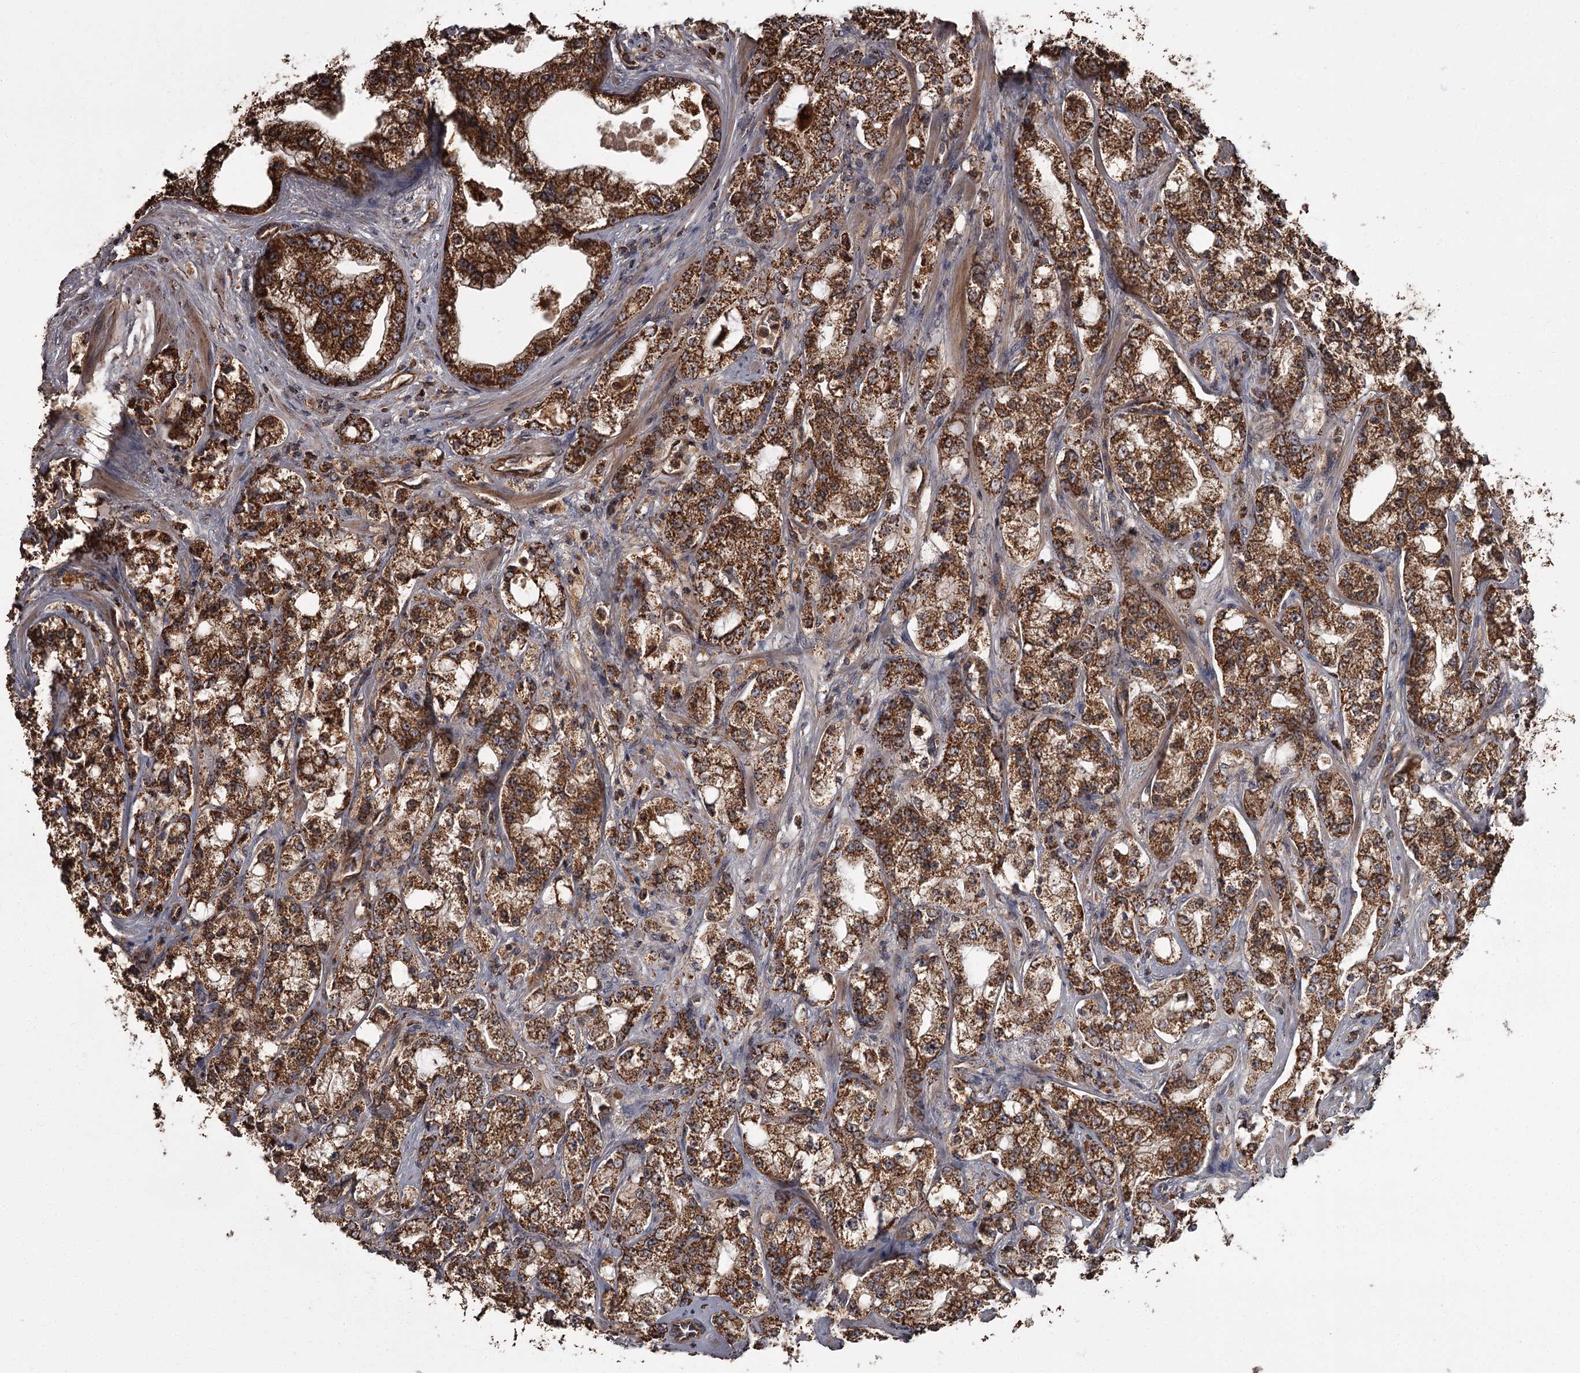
{"staining": {"intensity": "strong", "quantity": ">75%", "location": "cytoplasmic/membranous"}, "tissue": "prostate cancer", "cell_type": "Tumor cells", "image_type": "cancer", "snomed": [{"axis": "morphology", "description": "Adenocarcinoma, High grade"}, {"axis": "topography", "description": "Prostate"}], "caption": "Prostate cancer (adenocarcinoma (high-grade)) was stained to show a protein in brown. There is high levels of strong cytoplasmic/membranous staining in approximately >75% of tumor cells. (DAB IHC with brightfield microscopy, high magnification).", "gene": "THAP9", "patient": {"sex": "male", "age": 64}}